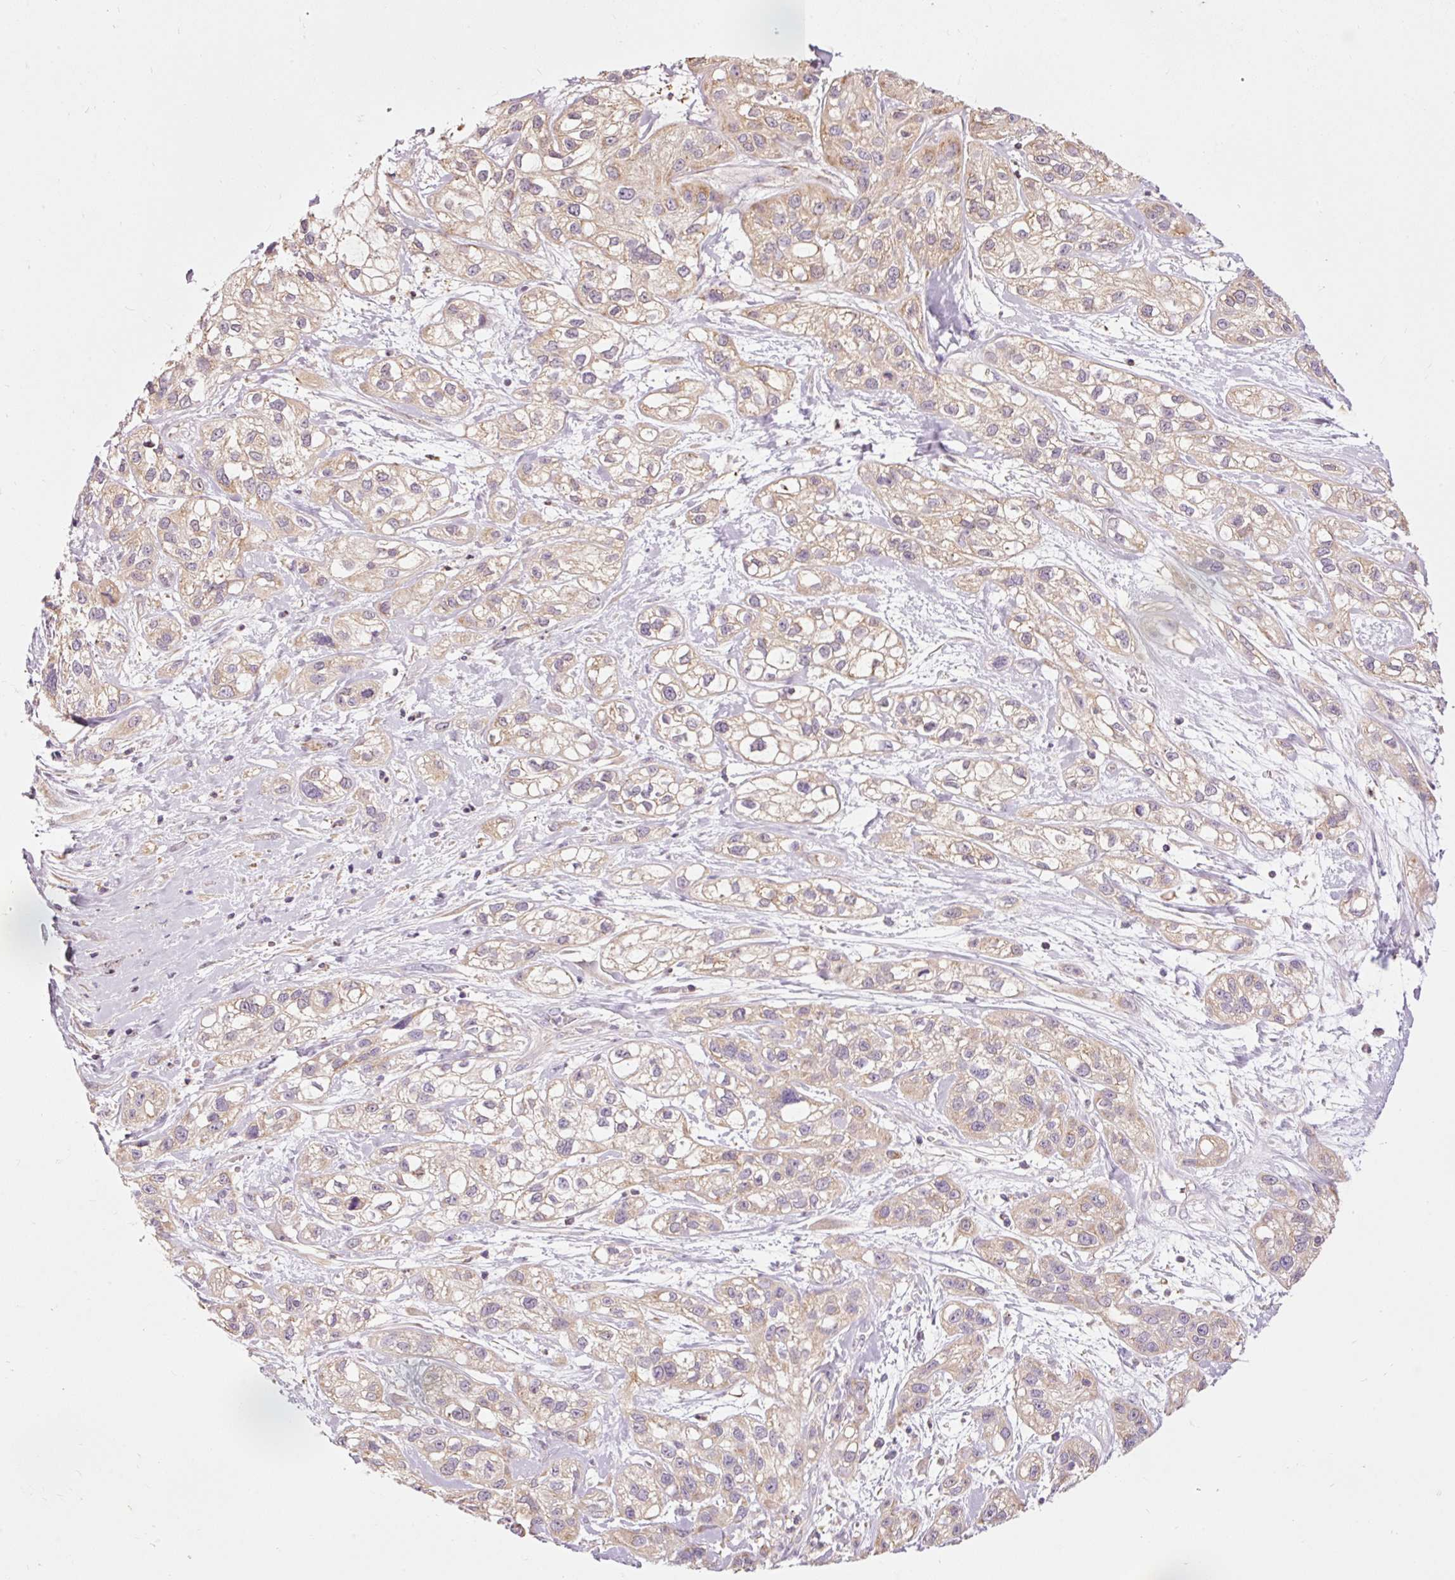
{"staining": {"intensity": "weak", "quantity": "25%-75%", "location": "cytoplasmic/membranous"}, "tissue": "skin cancer", "cell_type": "Tumor cells", "image_type": "cancer", "snomed": [{"axis": "morphology", "description": "Squamous cell carcinoma, NOS"}, {"axis": "topography", "description": "Skin"}], "caption": "Protein expression analysis of human skin squamous cell carcinoma reveals weak cytoplasmic/membranous expression in approximately 25%-75% of tumor cells.", "gene": "PRDX5", "patient": {"sex": "male", "age": 82}}